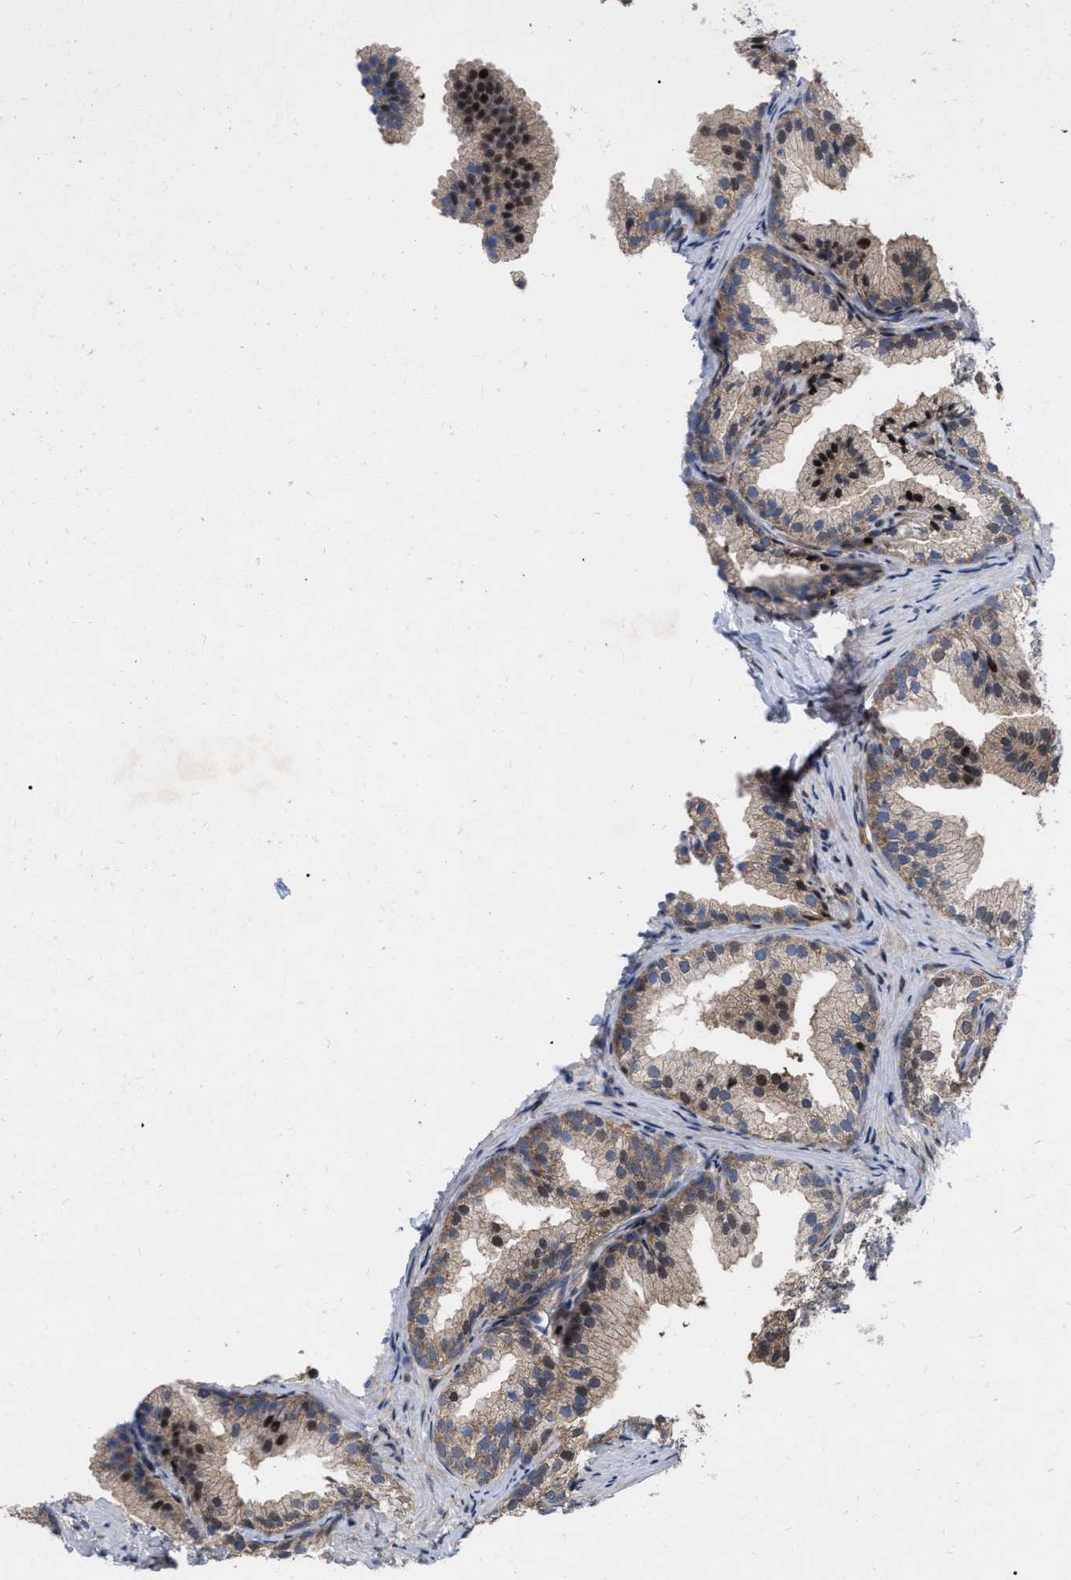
{"staining": {"intensity": "moderate", "quantity": ">75%", "location": "cytoplasmic/membranous,nuclear"}, "tissue": "prostate", "cell_type": "Glandular cells", "image_type": "normal", "snomed": [{"axis": "morphology", "description": "Normal tissue, NOS"}, {"axis": "topography", "description": "Prostate"}], "caption": "Immunohistochemistry (IHC) (DAB (3,3'-diaminobenzidine)) staining of unremarkable human prostate shows moderate cytoplasmic/membranous,nuclear protein staining in about >75% of glandular cells.", "gene": "MDM4", "patient": {"sex": "male", "age": 76}}